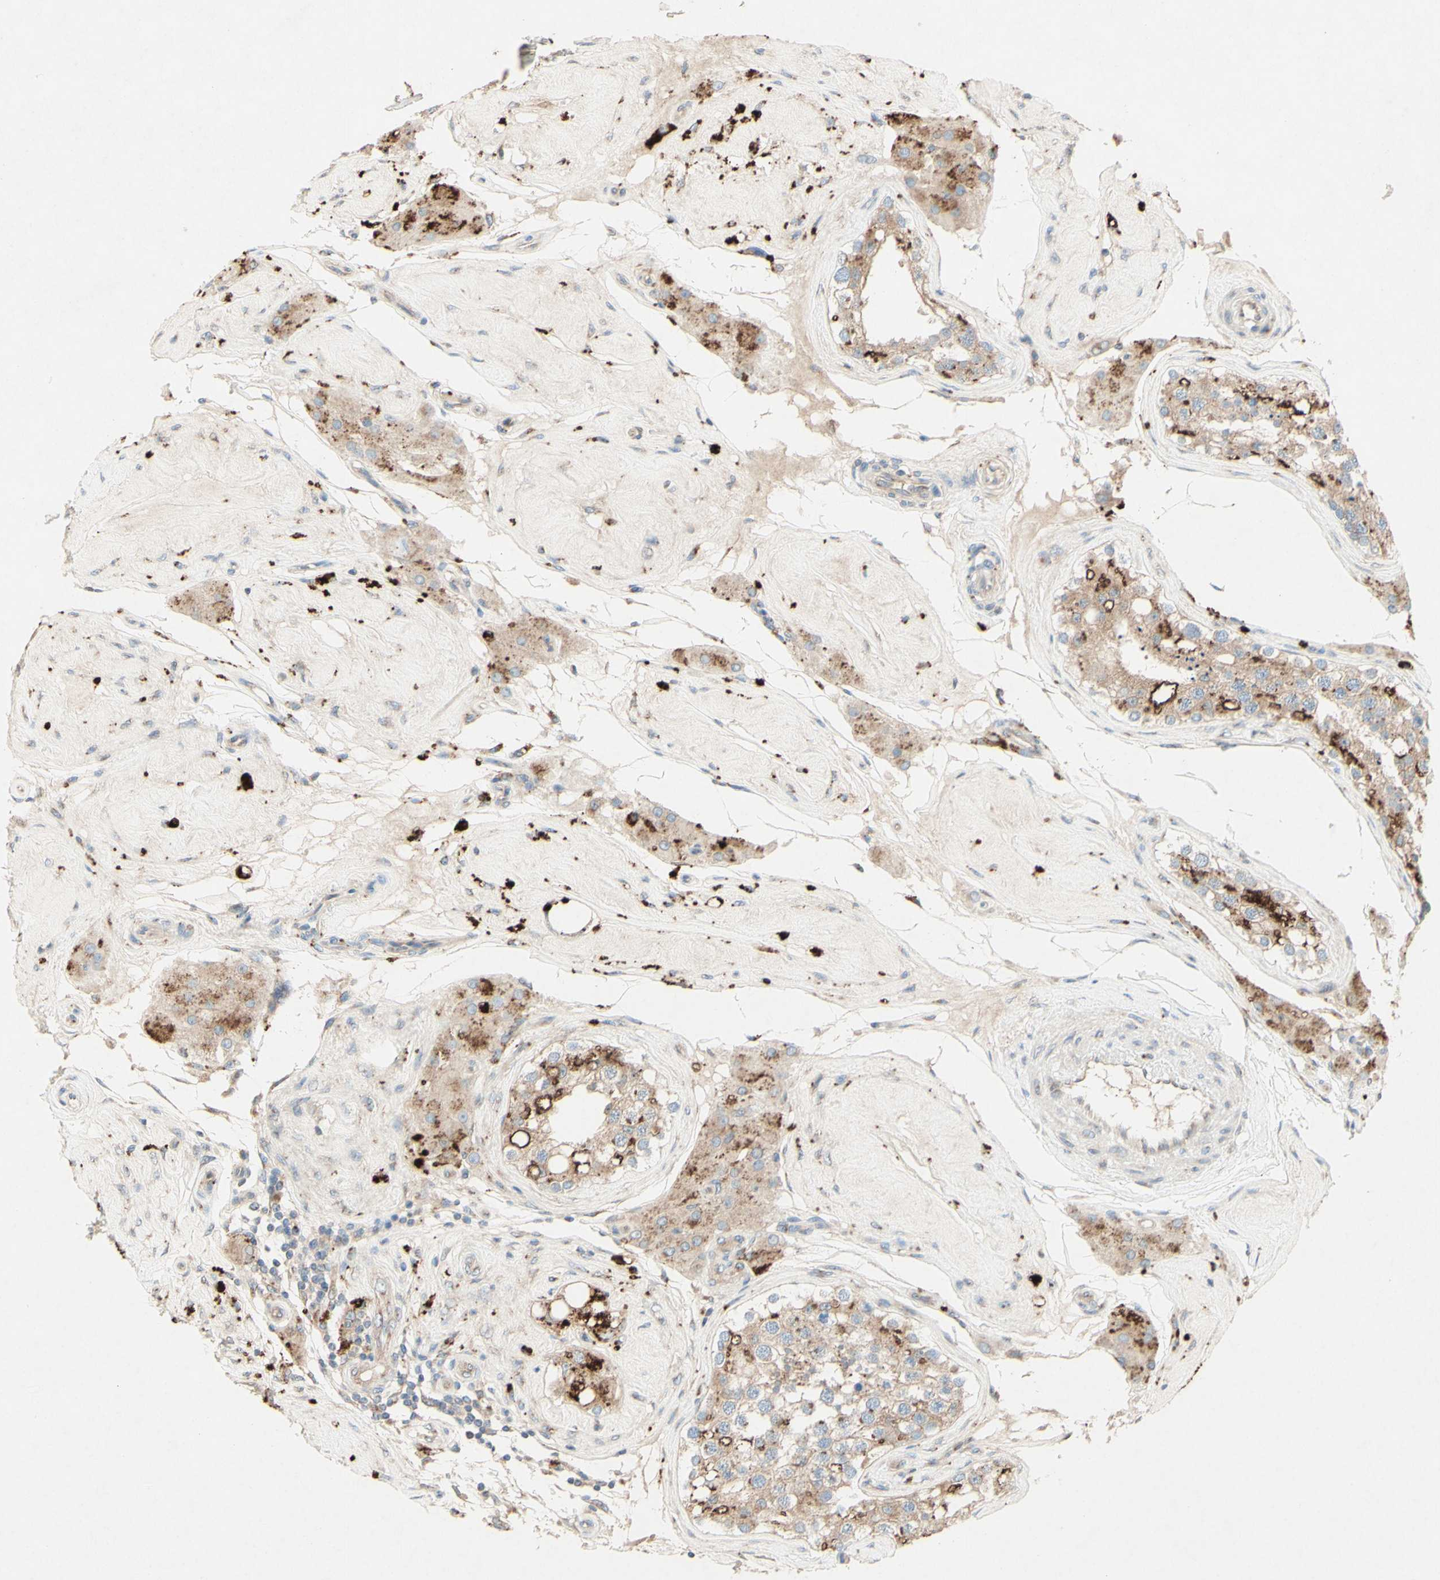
{"staining": {"intensity": "moderate", "quantity": ">75%", "location": "cytoplasmic/membranous"}, "tissue": "testis", "cell_type": "Cells in seminiferous ducts", "image_type": "normal", "snomed": [{"axis": "morphology", "description": "Normal tissue, NOS"}, {"axis": "topography", "description": "Testis"}], "caption": "Immunohistochemistry (IHC) staining of unremarkable testis, which shows medium levels of moderate cytoplasmic/membranous staining in about >75% of cells in seminiferous ducts indicating moderate cytoplasmic/membranous protein staining. The staining was performed using DAB (3,3'-diaminobenzidine) (brown) for protein detection and nuclei were counterstained in hematoxylin (blue).", "gene": "MTM1", "patient": {"sex": "male", "age": 68}}